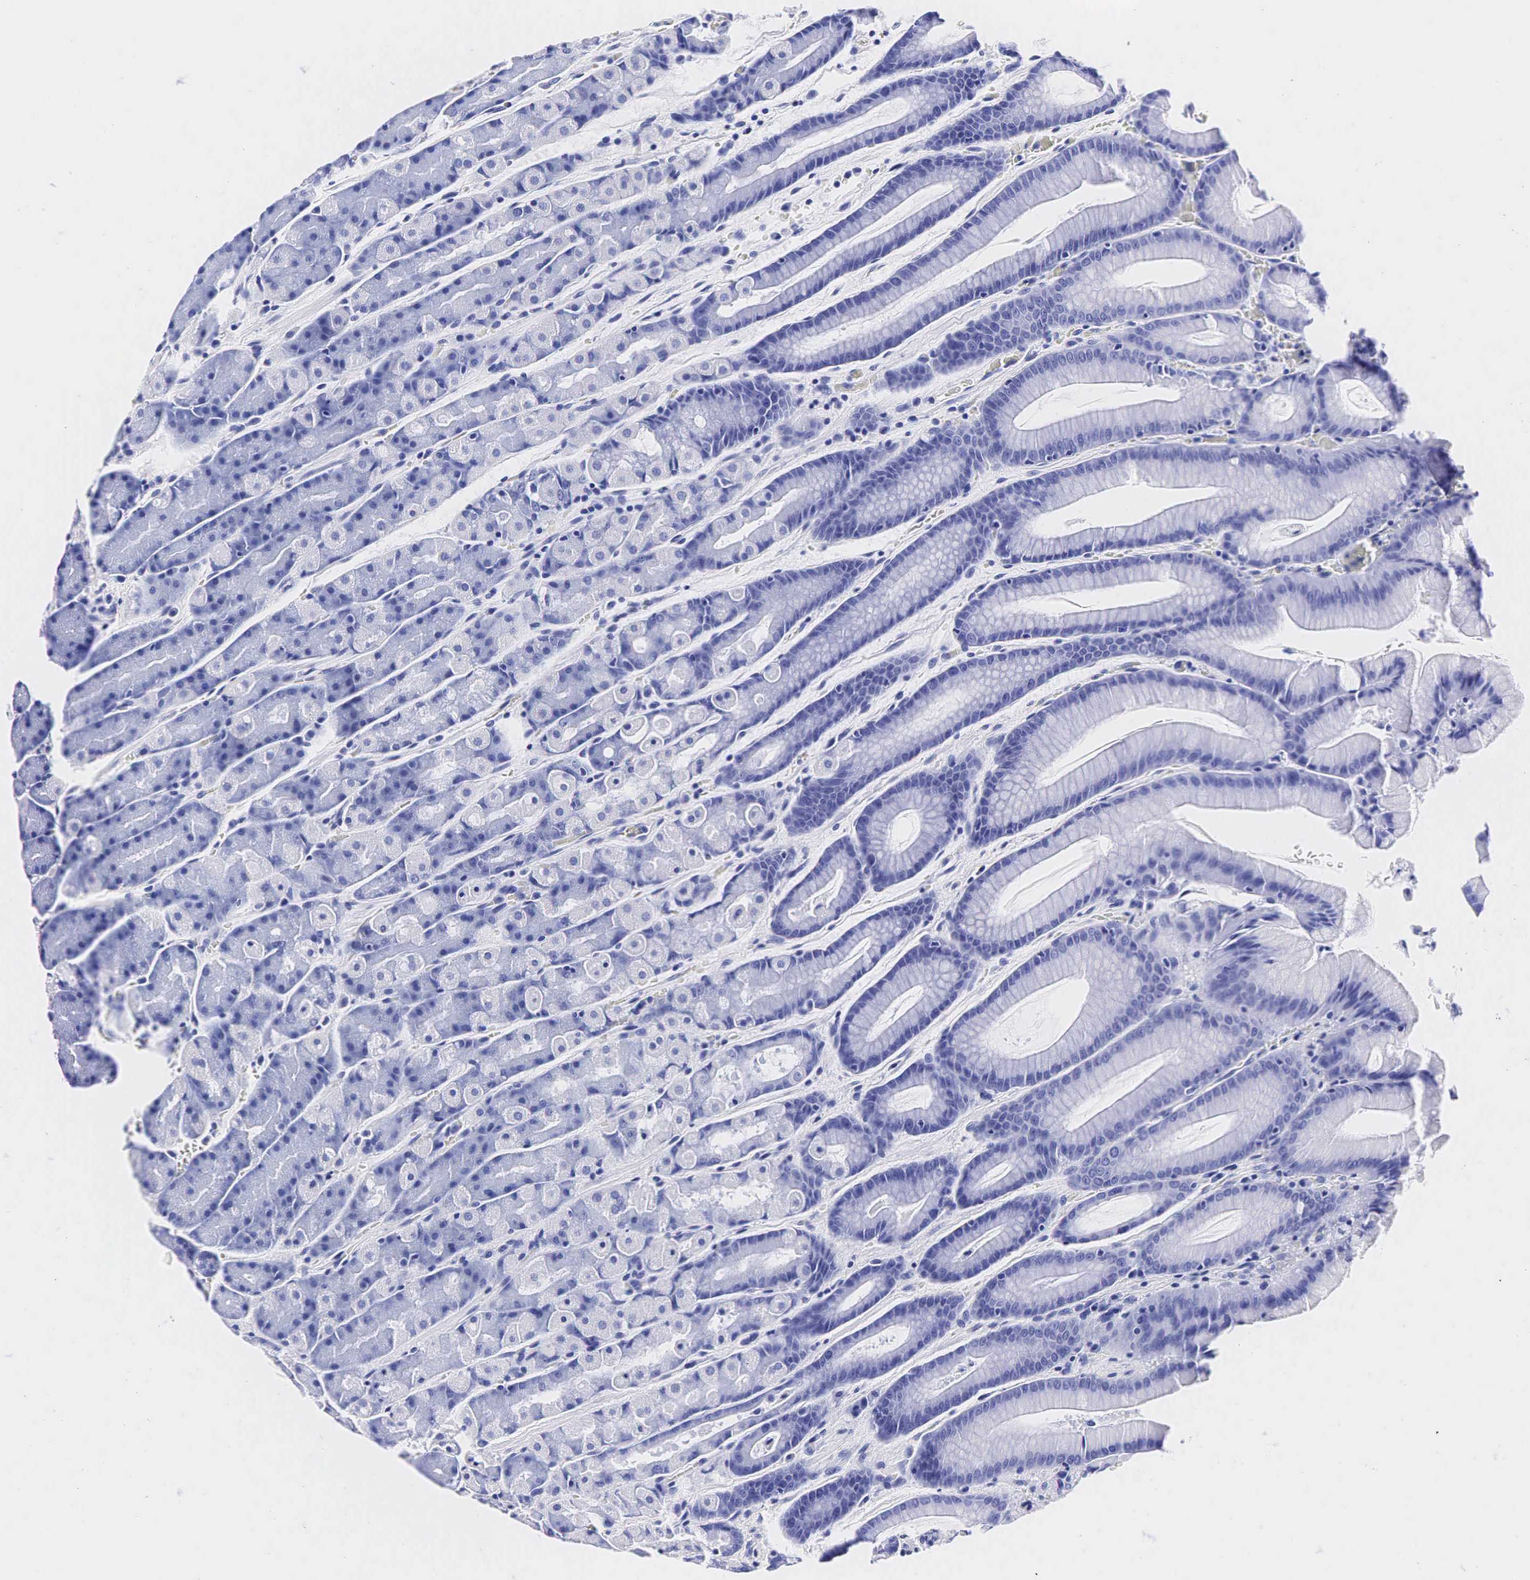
{"staining": {"intensity": "negative", "quantity": "none", "location": "none"}, "tissue": "stomach", "cell_type": "Glandular cells", "image_type": "normal", "snomed": [{"axis": "morphology", "description": "Normal tissue, NOS"}, {"axis": "topography", "description": "Stomach, upper"}], "caption": "Stomach was stained to show a protein in brown. There is no significant positivity in glandular cells. (Immunohistochemistry, brightfield microscopy, high magnification).", "gene": "KLK3", "patient": {"sex": "male", "age": 72}}